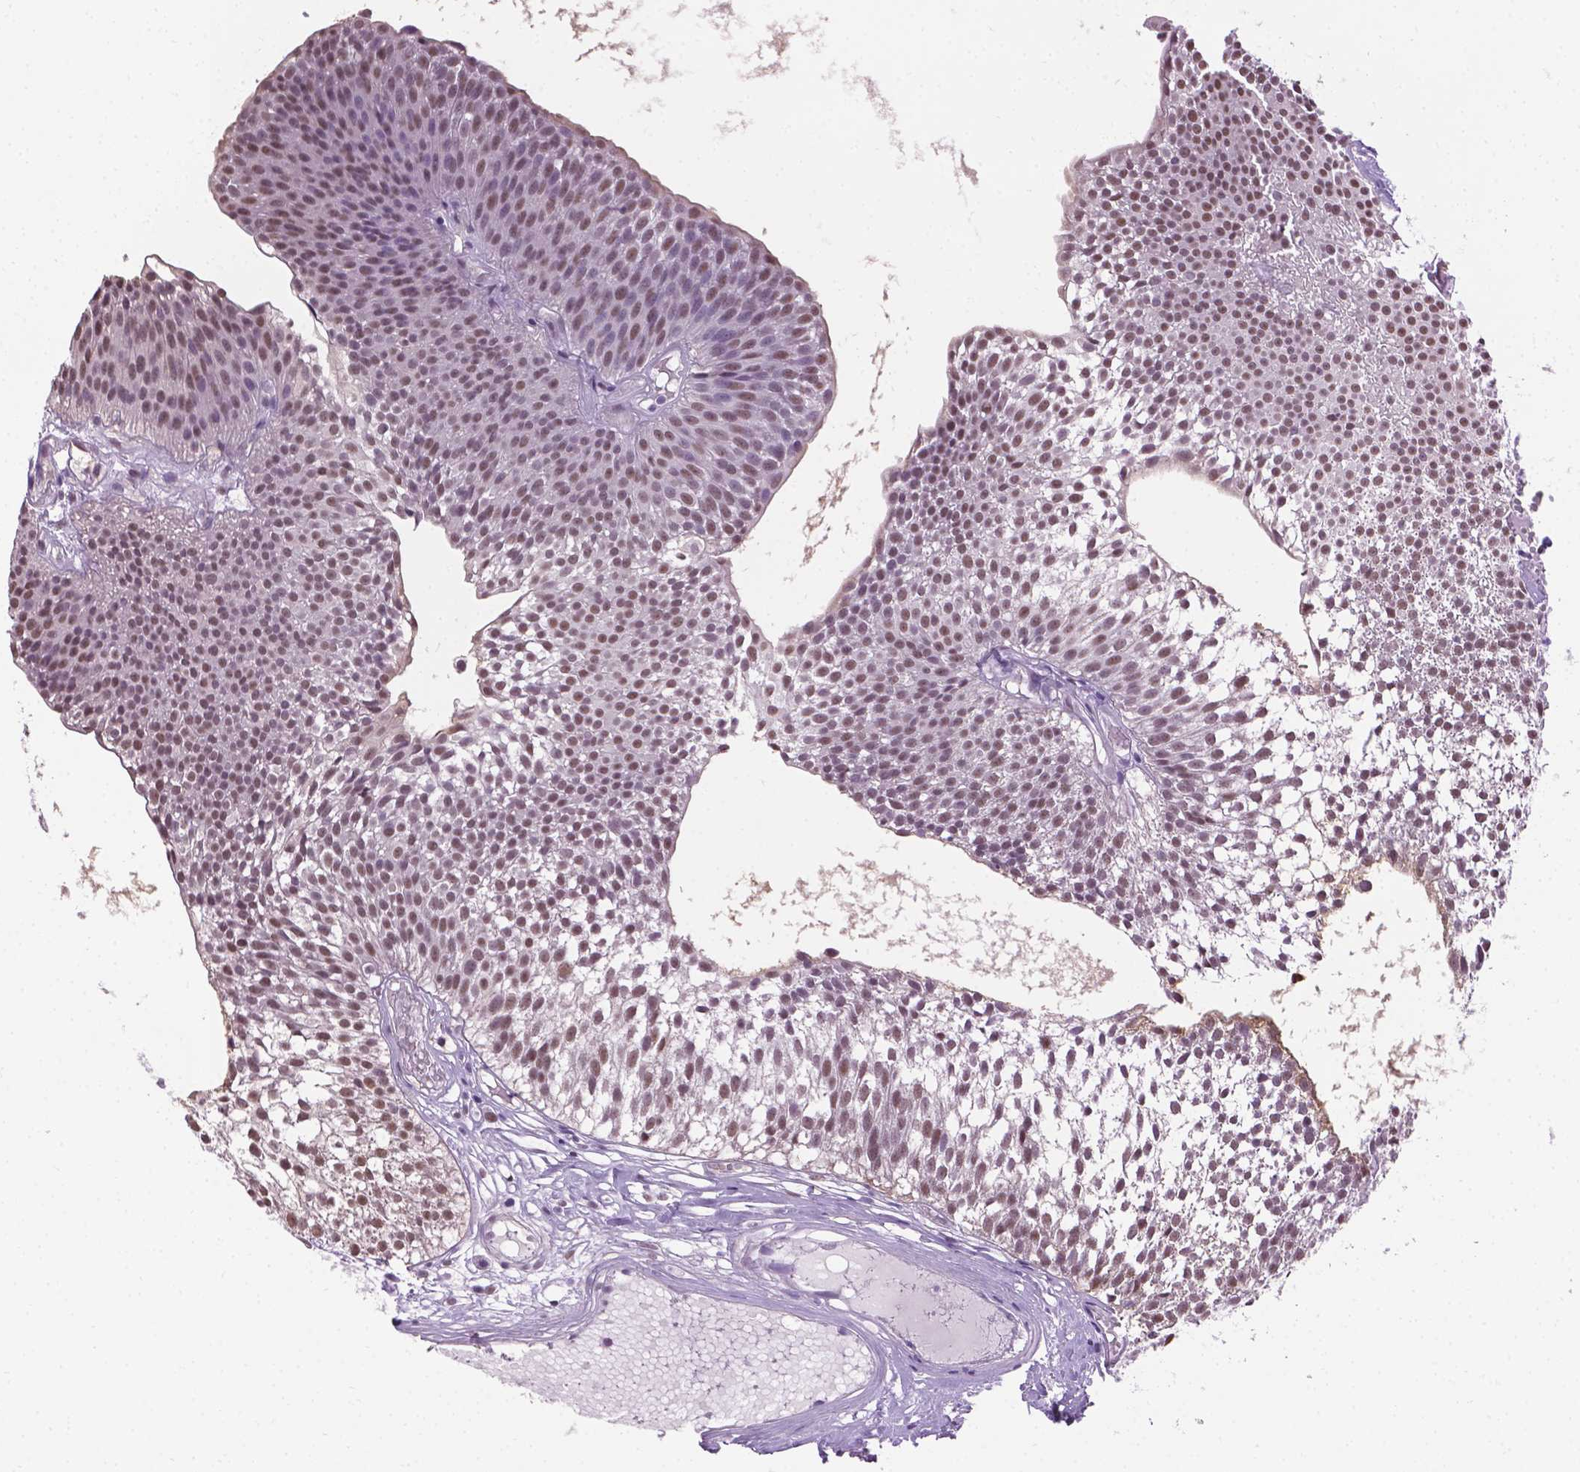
{"staining": {"intensity": "moderate", "quantity": ">75%", "location": "nuclear"}, "tissue": "urothelial cancer", "cell_type": "Tumor cells", "image_type": "cancer", "snomed": [{"axis": "morphology", "description": "Urothelial carcinoma, Low grade"}, {"axis": "topography", "description": "Urinary bladder"}], "caption": "DAB (3,3'-diaminobenzidine) immunohistochemical staining of human urothelial cancer exhibits moderate nuclear protein staining in approximately >75% of tumor cells. The staining was performed using DAB to visualize the protein expression in brown, while the nuclei were stained in blue with hematoxylin (Magnification: 20x).", "gene": "ABI2", "patient": {"sex": "male", "age": 63}}